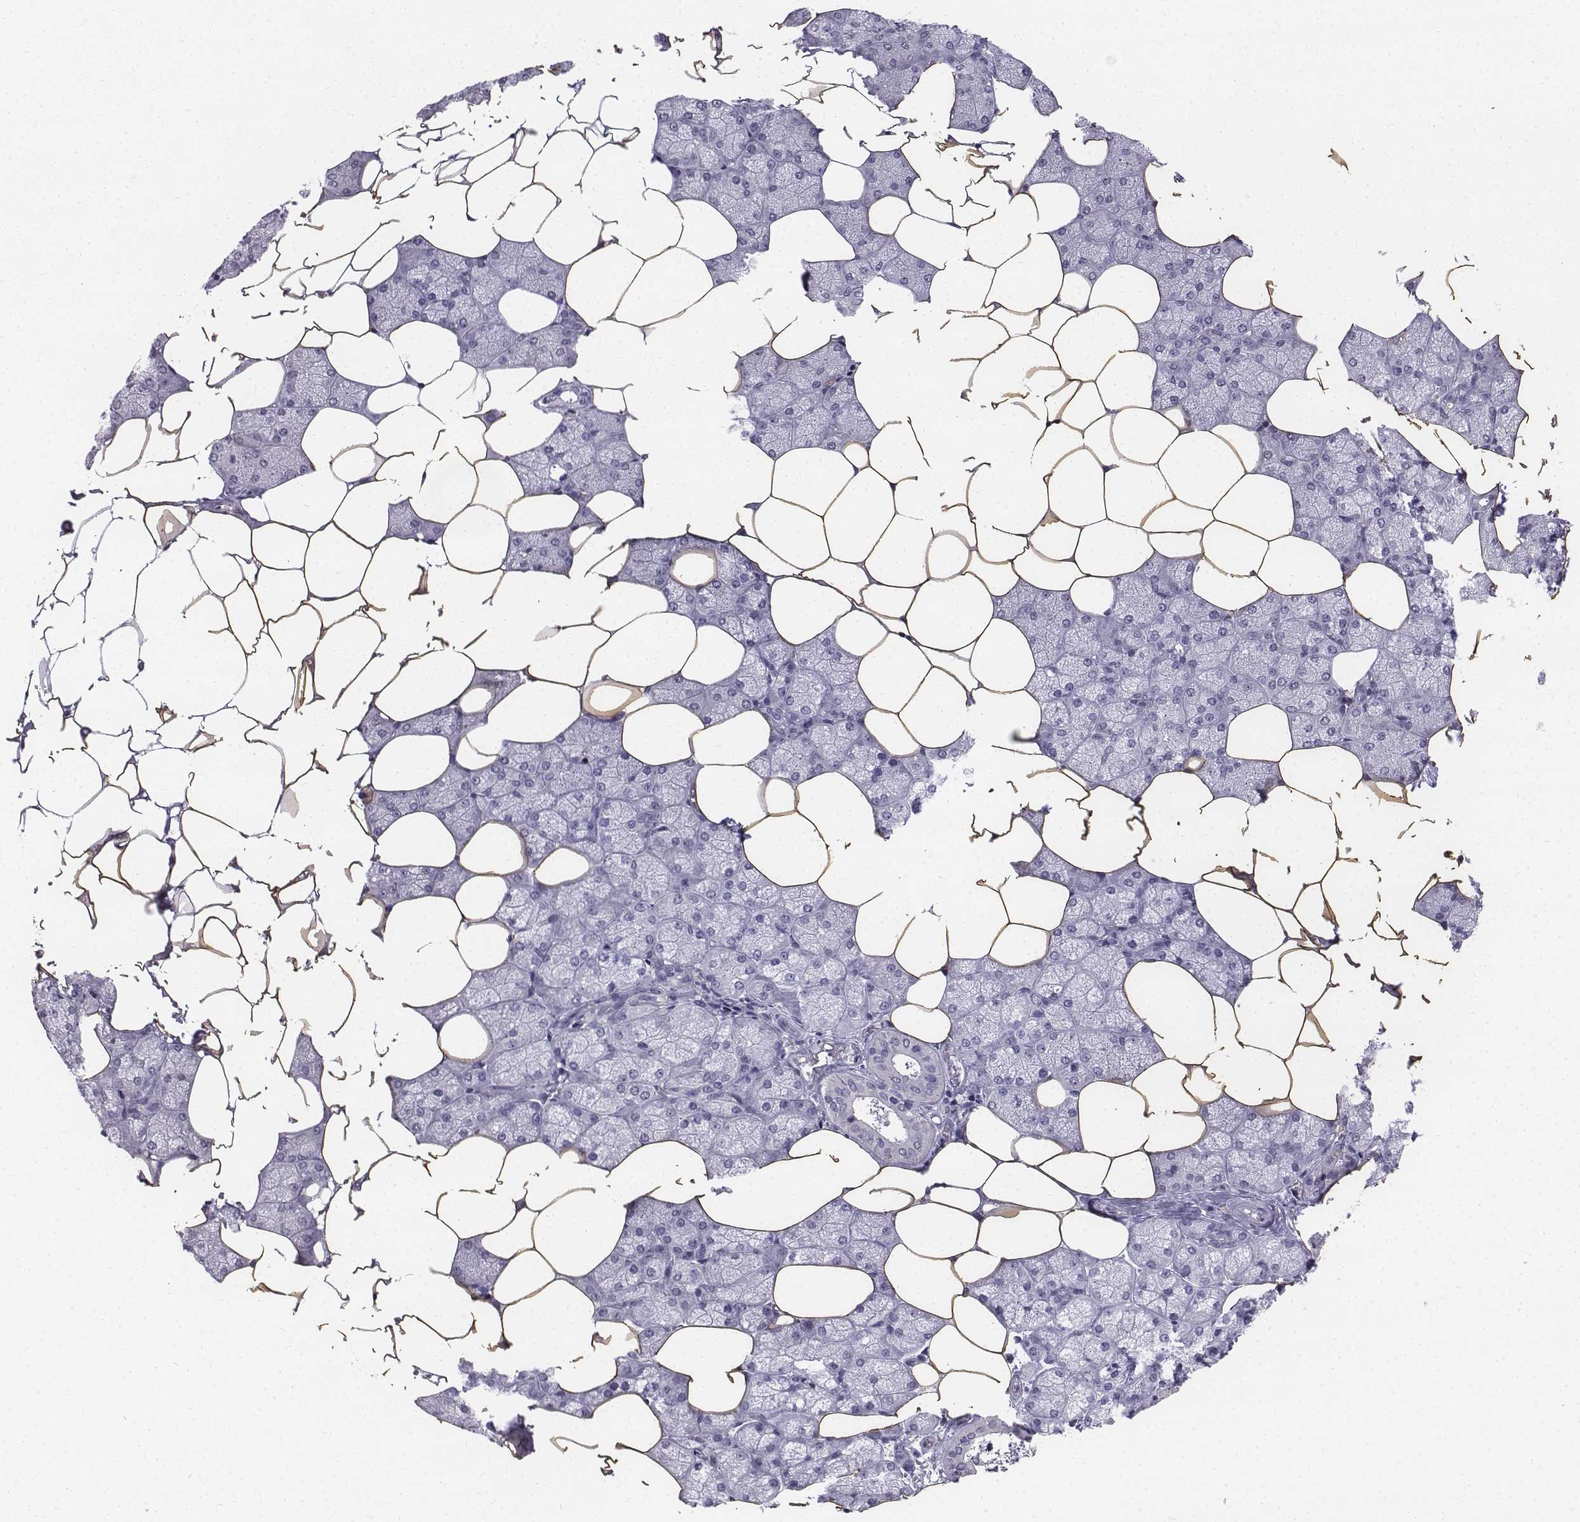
{"staining": {"intensity": "negative", "quantity": "none", "location": "none"}, "tissue": "salivary gland", "cell_type": "Glandular cells", "image_type": "normal", "snomed": [{"axis": "morphology", "description": "Normal tissue, NOS"}, {"axis": "topography", "description": "Salivary gland"}], "caption": "Immunohistochemical staining of normal salivary gland exhibits no significant expression in glandular cells. The staining is performed using DAB brown chromogen with nuclei counter-stained in using hematoxylin.", "gene": "PENK", "patient": {"sex": "female", "age": 43}}